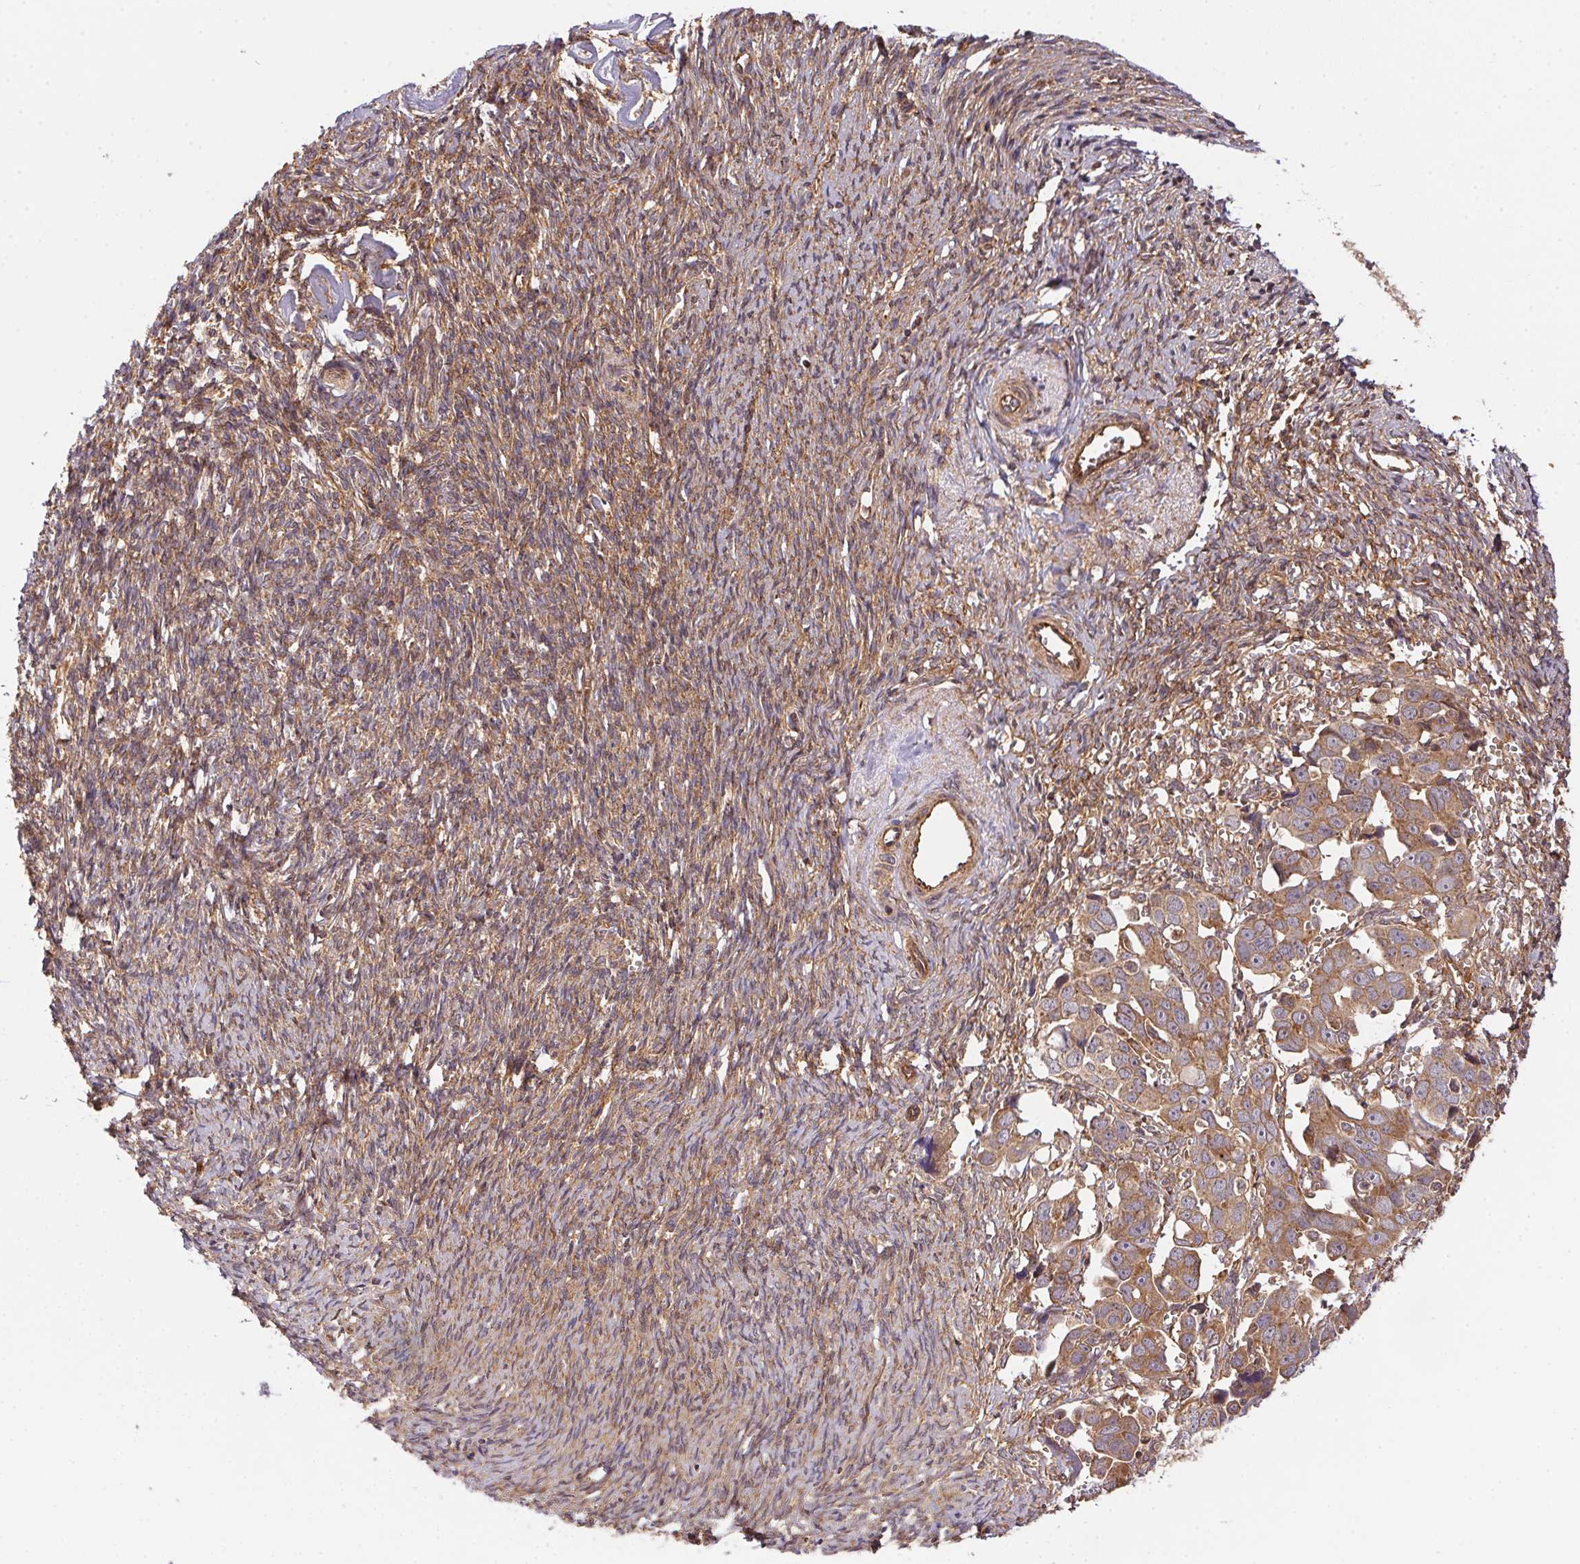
{"staining": {"intensity": "strong", "quantity": ">75%", "location": "cytoplasmic/membranous"}, "tissue": "ovarian cancer", "cell_type": "Tumor cells", "image_type": "cancer", "snomed": [{"axis": "morphology", "description": "Cystadenocarcinoma, serous, NOS"}, {"axis": "topography", "description": "Ovary"}], "caption": "Protein expression analysis of human ovarian cancer reveals strong cytoplasmic/membranous positivity in approximately >75% of tumor cells.", "gene": "USE1", "patient": {"sex": "female", "age": 59}}